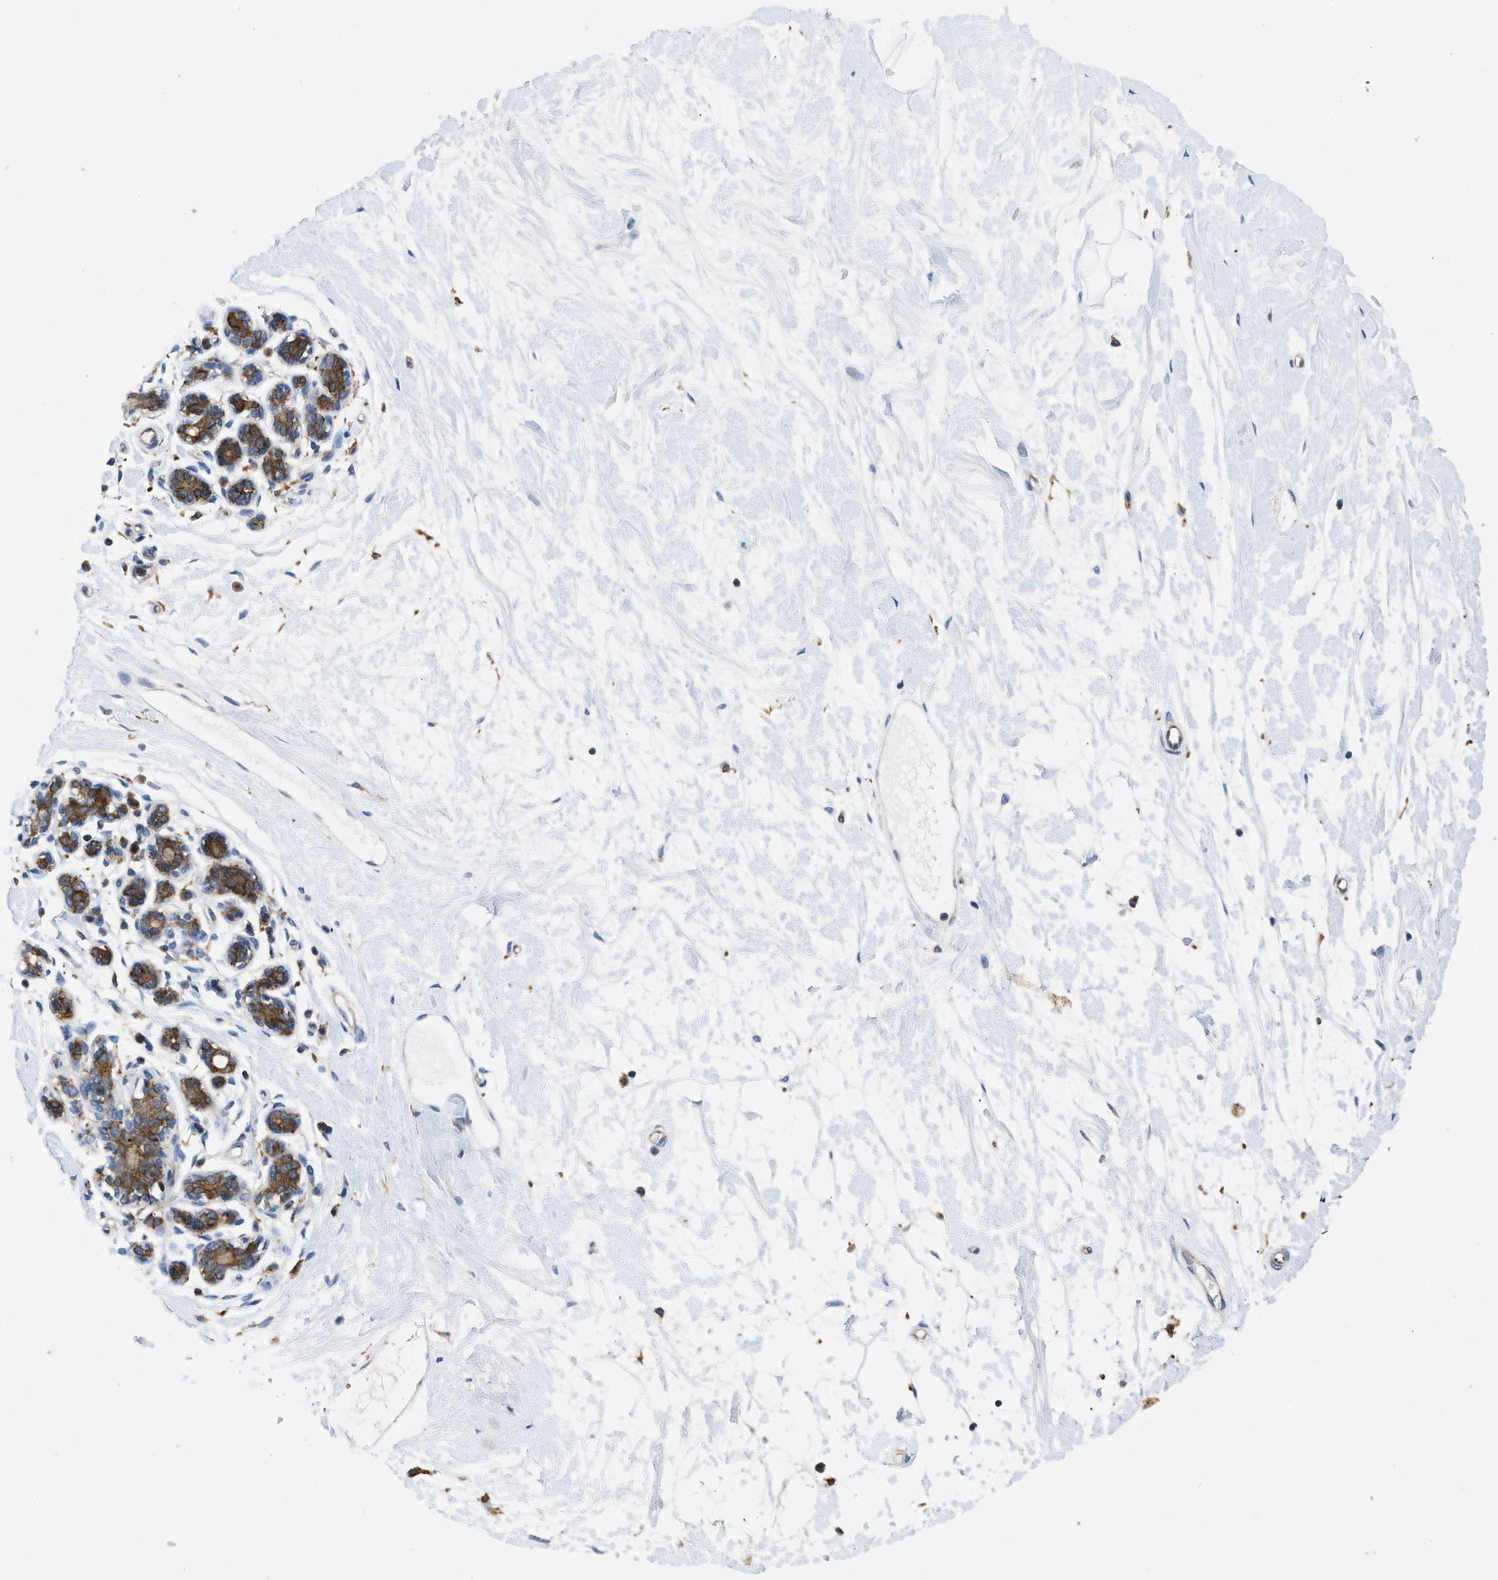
{"staining": {"intensity": "negative", "quantity": "none", "location": "none"}, "tissue": "breast", "cell_type": "Adipocytes", "image_type": "normal", "snomed": [{"axis": "morphology", "description": "Normal tissue, NOS"}, {"axis": "morphology", "description": "Lobular carcinoma"}, {"axis": "topography", "description": "Breast"}], "caption": "This is a micrograph of immunohistochemistry (IHC) staining of normal breast, which shows no positivity in adipocytes. Nuclei are stained in blue.", "gene": "ENPP4", "patient": {"sex": "female", "age": 59}}